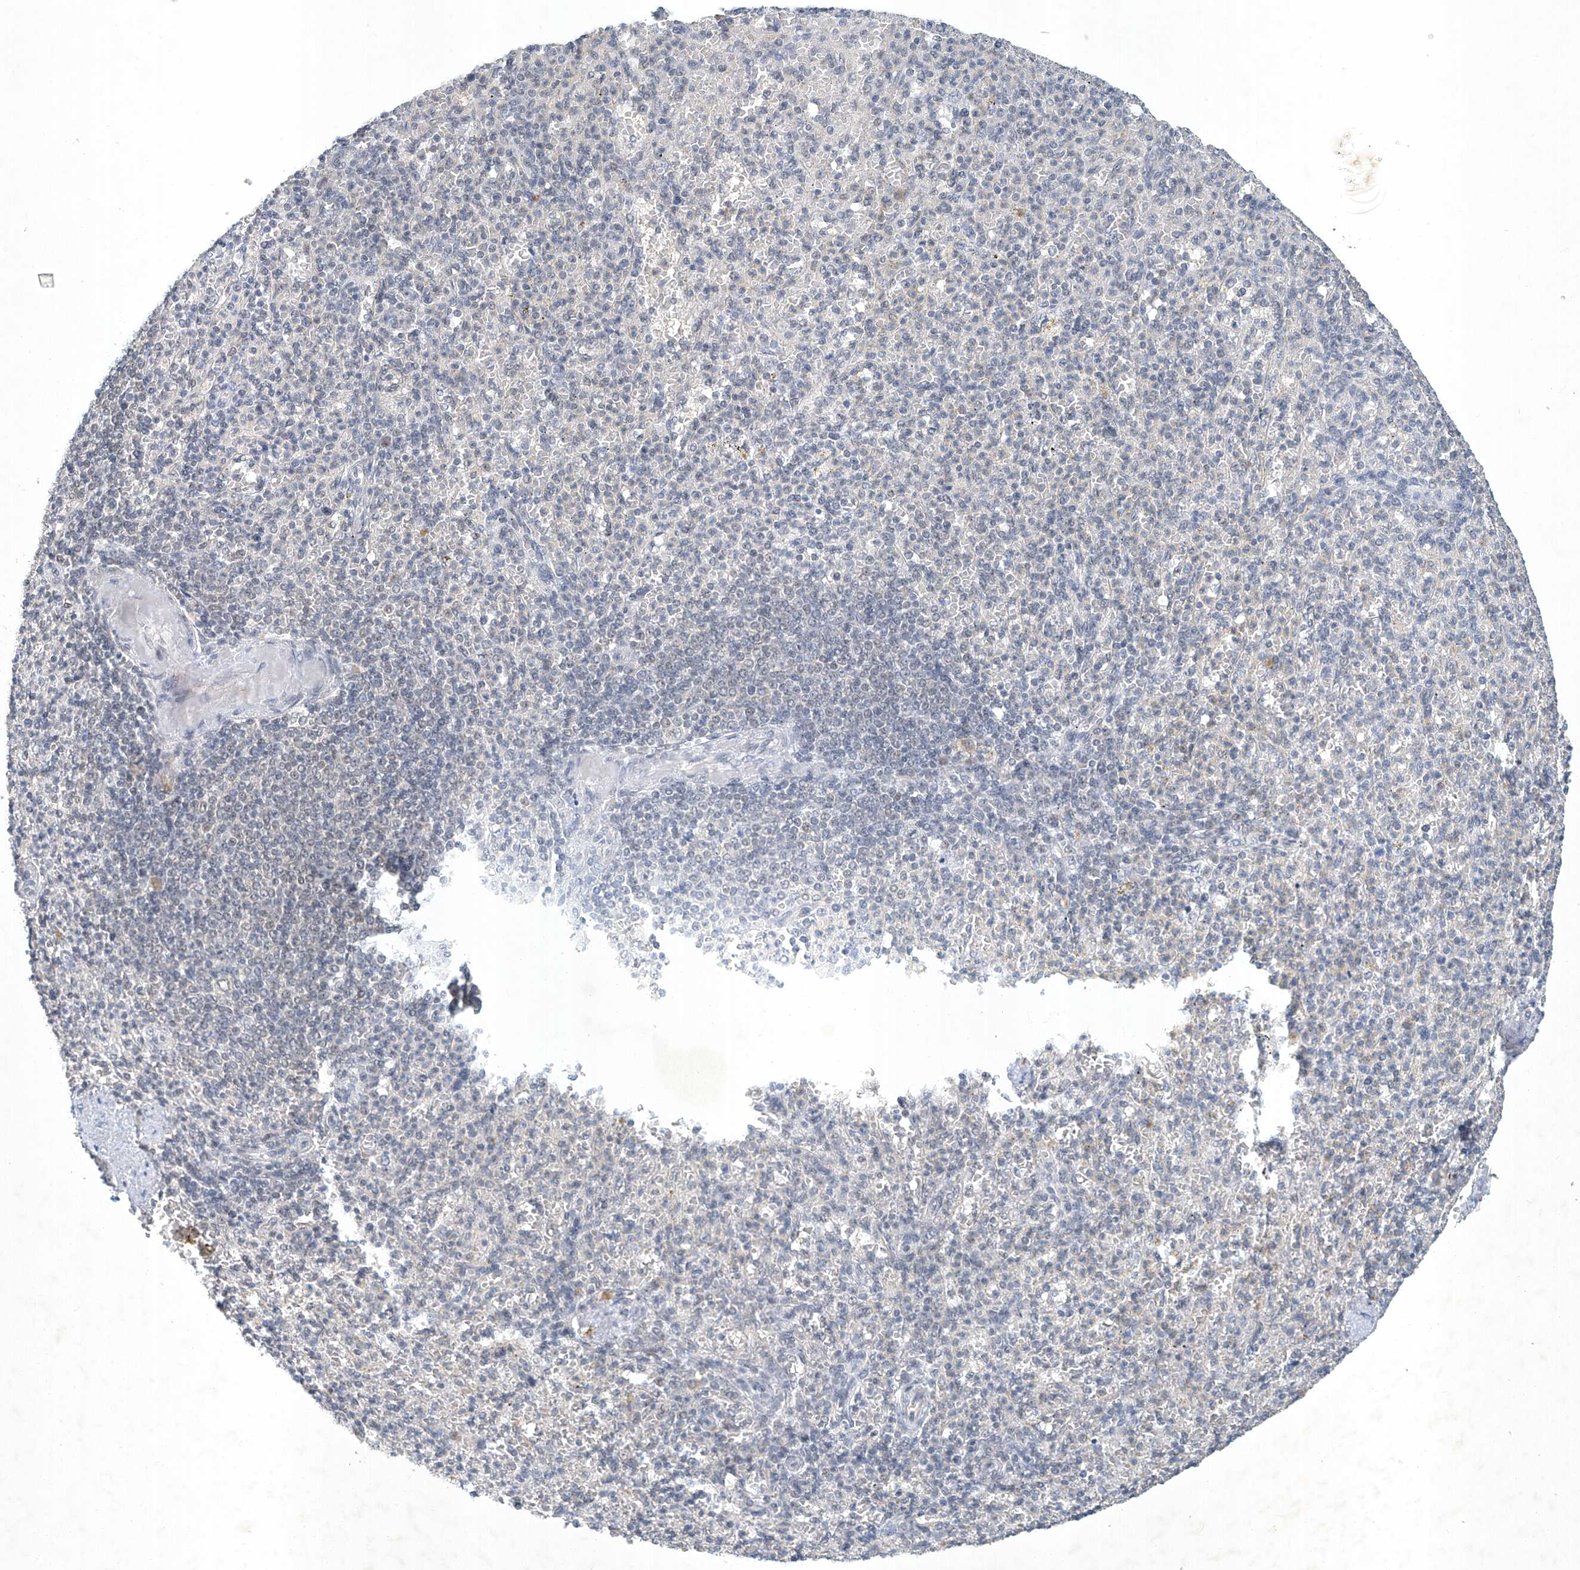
{"staining": {"intensity": "negative", "quantity": "none", "location": "none"}, "tissue": "spleen", "cell_type": "Cells in red pulp", "image_type": "normal", "snomed": [{"axis": "morphology", "description": "Normal tissue, NOS"}, {"axis": "topography", "description": "Spleen"}], "caption": "The image displays no significant staining in cells in red pulp of spleen.", "gene": "TAF8", "patient": {"sex": "female", "age": 74}}